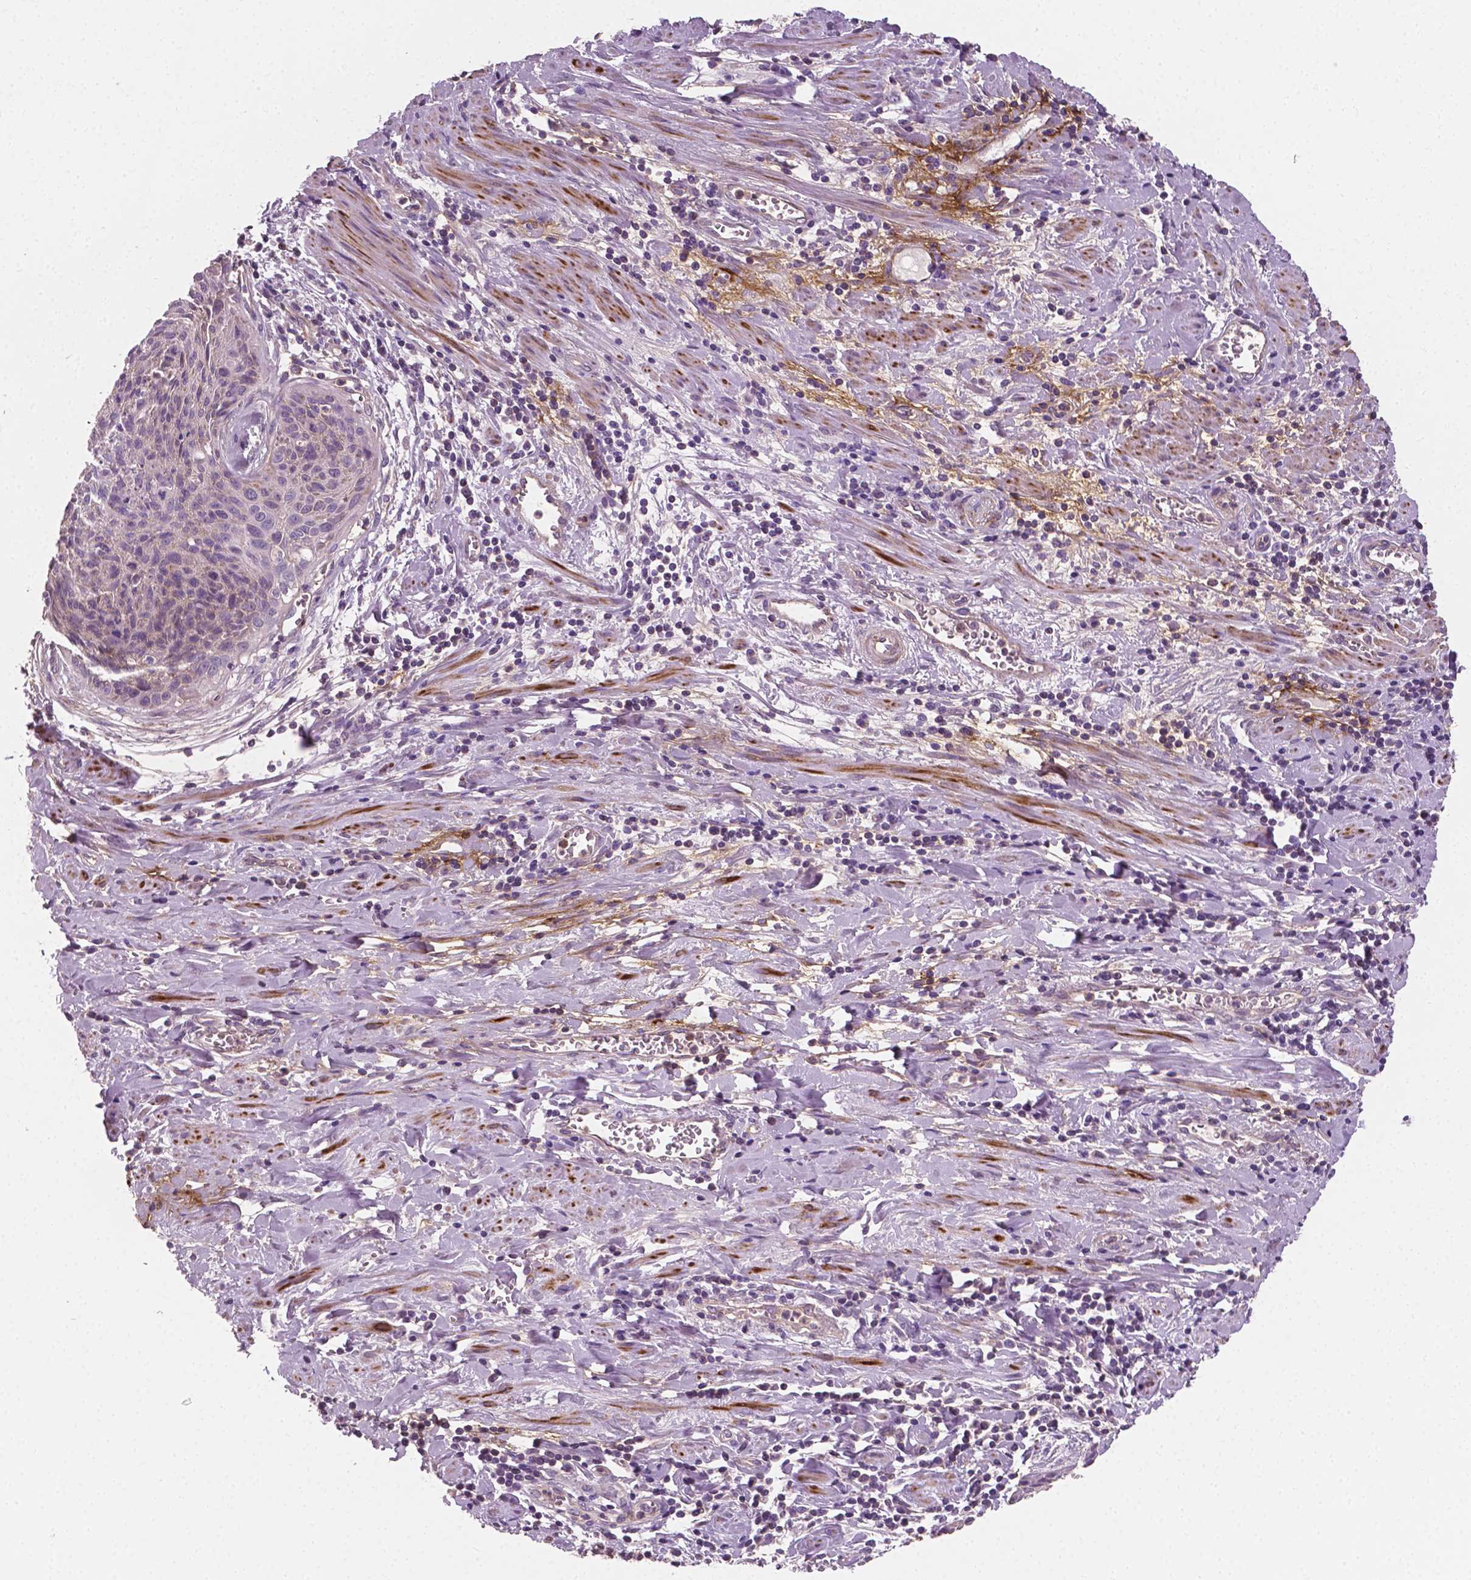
{"staining": {"intensity": "negative", "quantity": "none", "location": "none"}, "tissue": "cervical cancer", "cell_type": "Tumor cells", "image_type": "cancer", "snomed": [{"axis": "morphology", "description": "Squamous cell carcinoma, NOS"}, {"axis": "topography", "description": "Cervix"}], "caption": "An immunohistochemistry (IHC) photomicrograph of cervical cancer (squamous cell carcinoma) is shown. There is no staining in tumor cells of cervical cancer (squamous cell carcinoma).", "gene": "PTX3", "patient": {"sex": "female", "age": 55}}